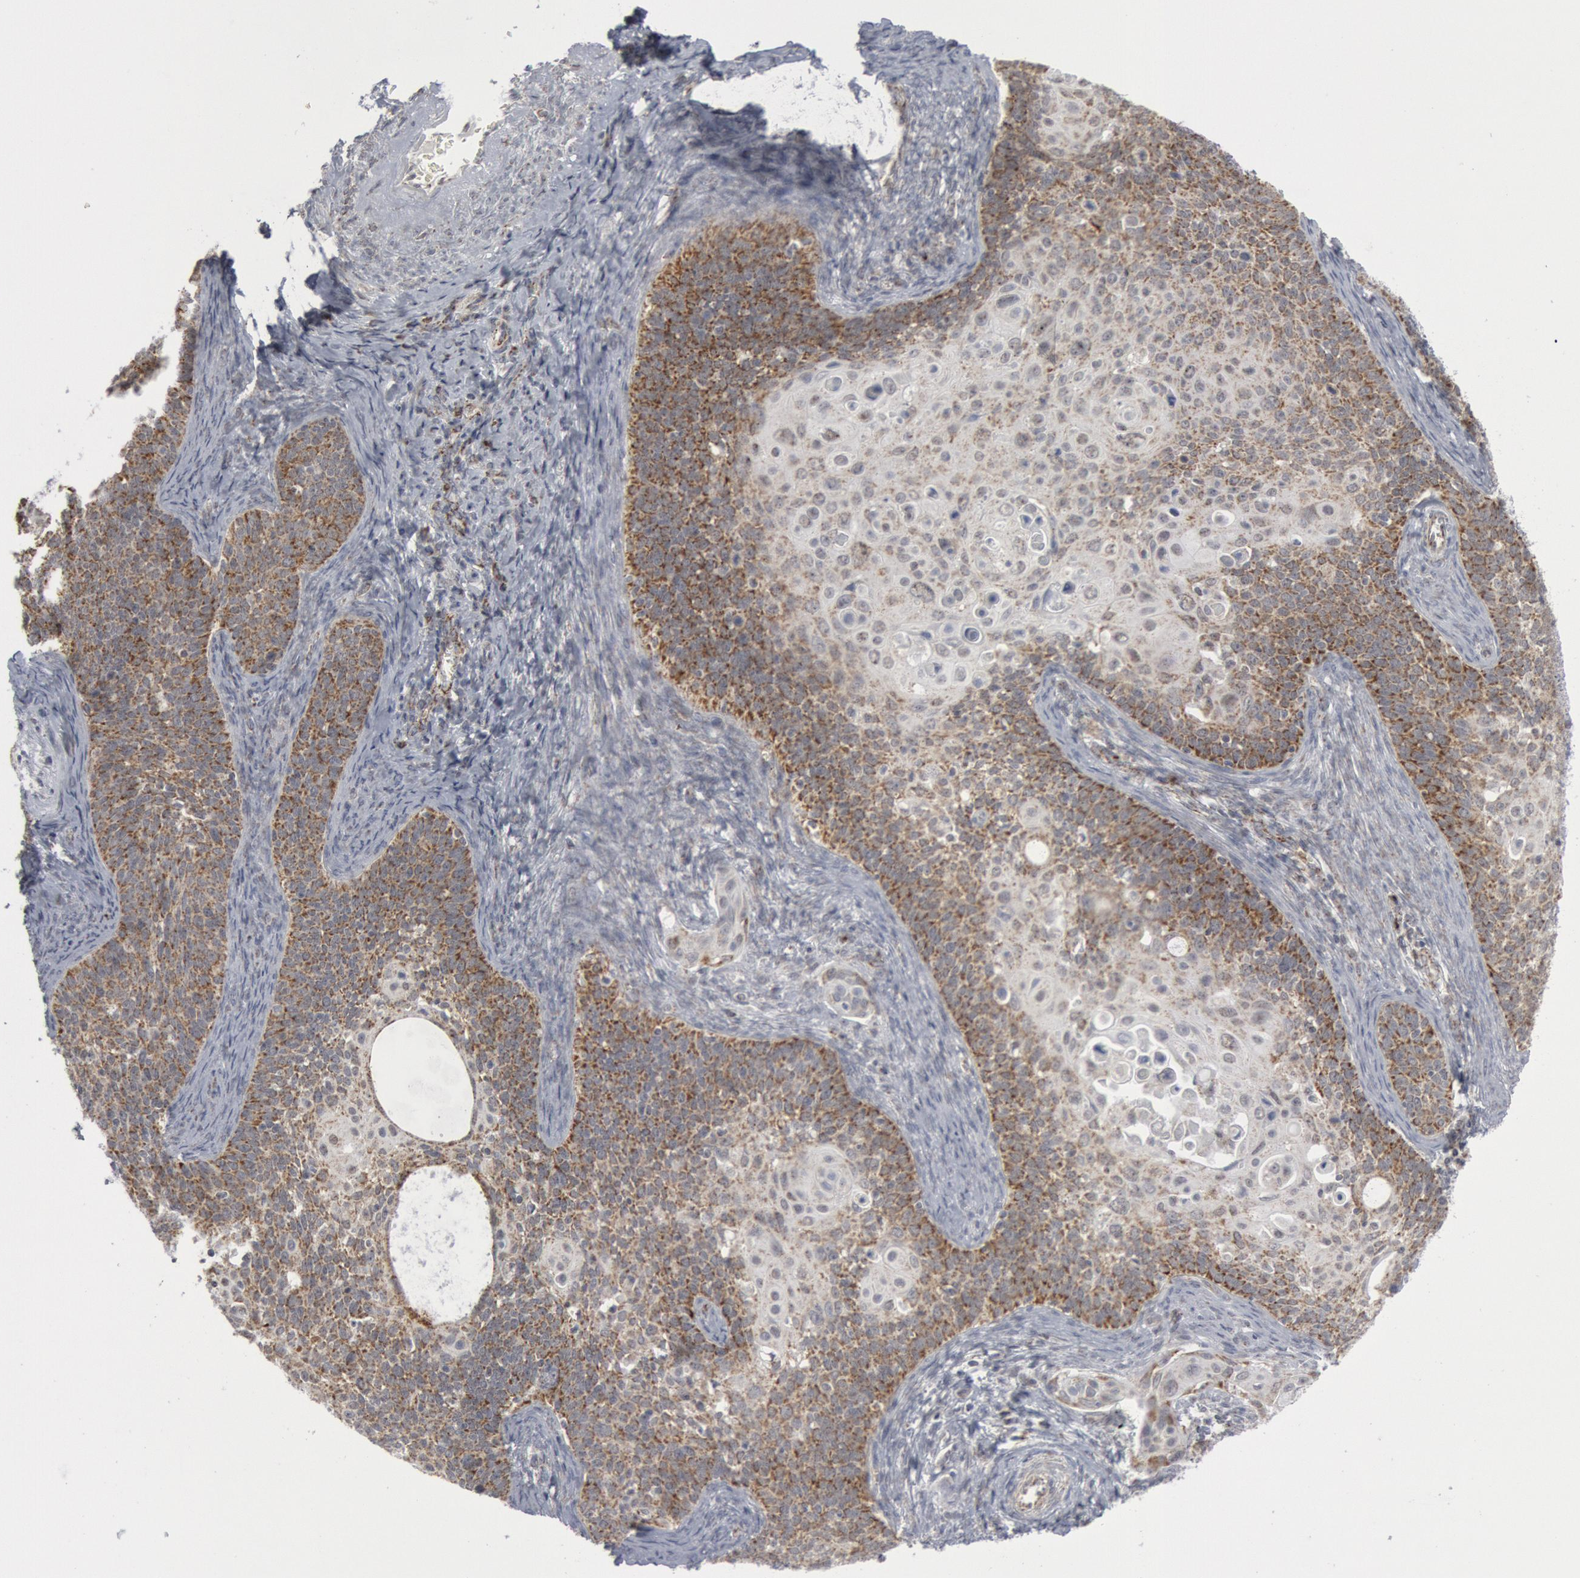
{"staining": {"intensity": "moderate", "quantity": "25%-75%", "location": "cytoplasmic/membranous"}, "tissue": "cervical cancer", "cell_type": "Tumor cells", "image_type": "cancer", "snomed": [{"axis": "morphology", "description": "Squamous cell carcinoma, NOS"}, {"axis": "topography", "description": "Cervix"}], "caption": "Protein expression analysis of human cervical cancer reveals moderate cytoplasmic/membranous expression in about 25%-75% of tumor cells.", "gene": "CASP9", "patient": {"sex": "female", "age": 33}}